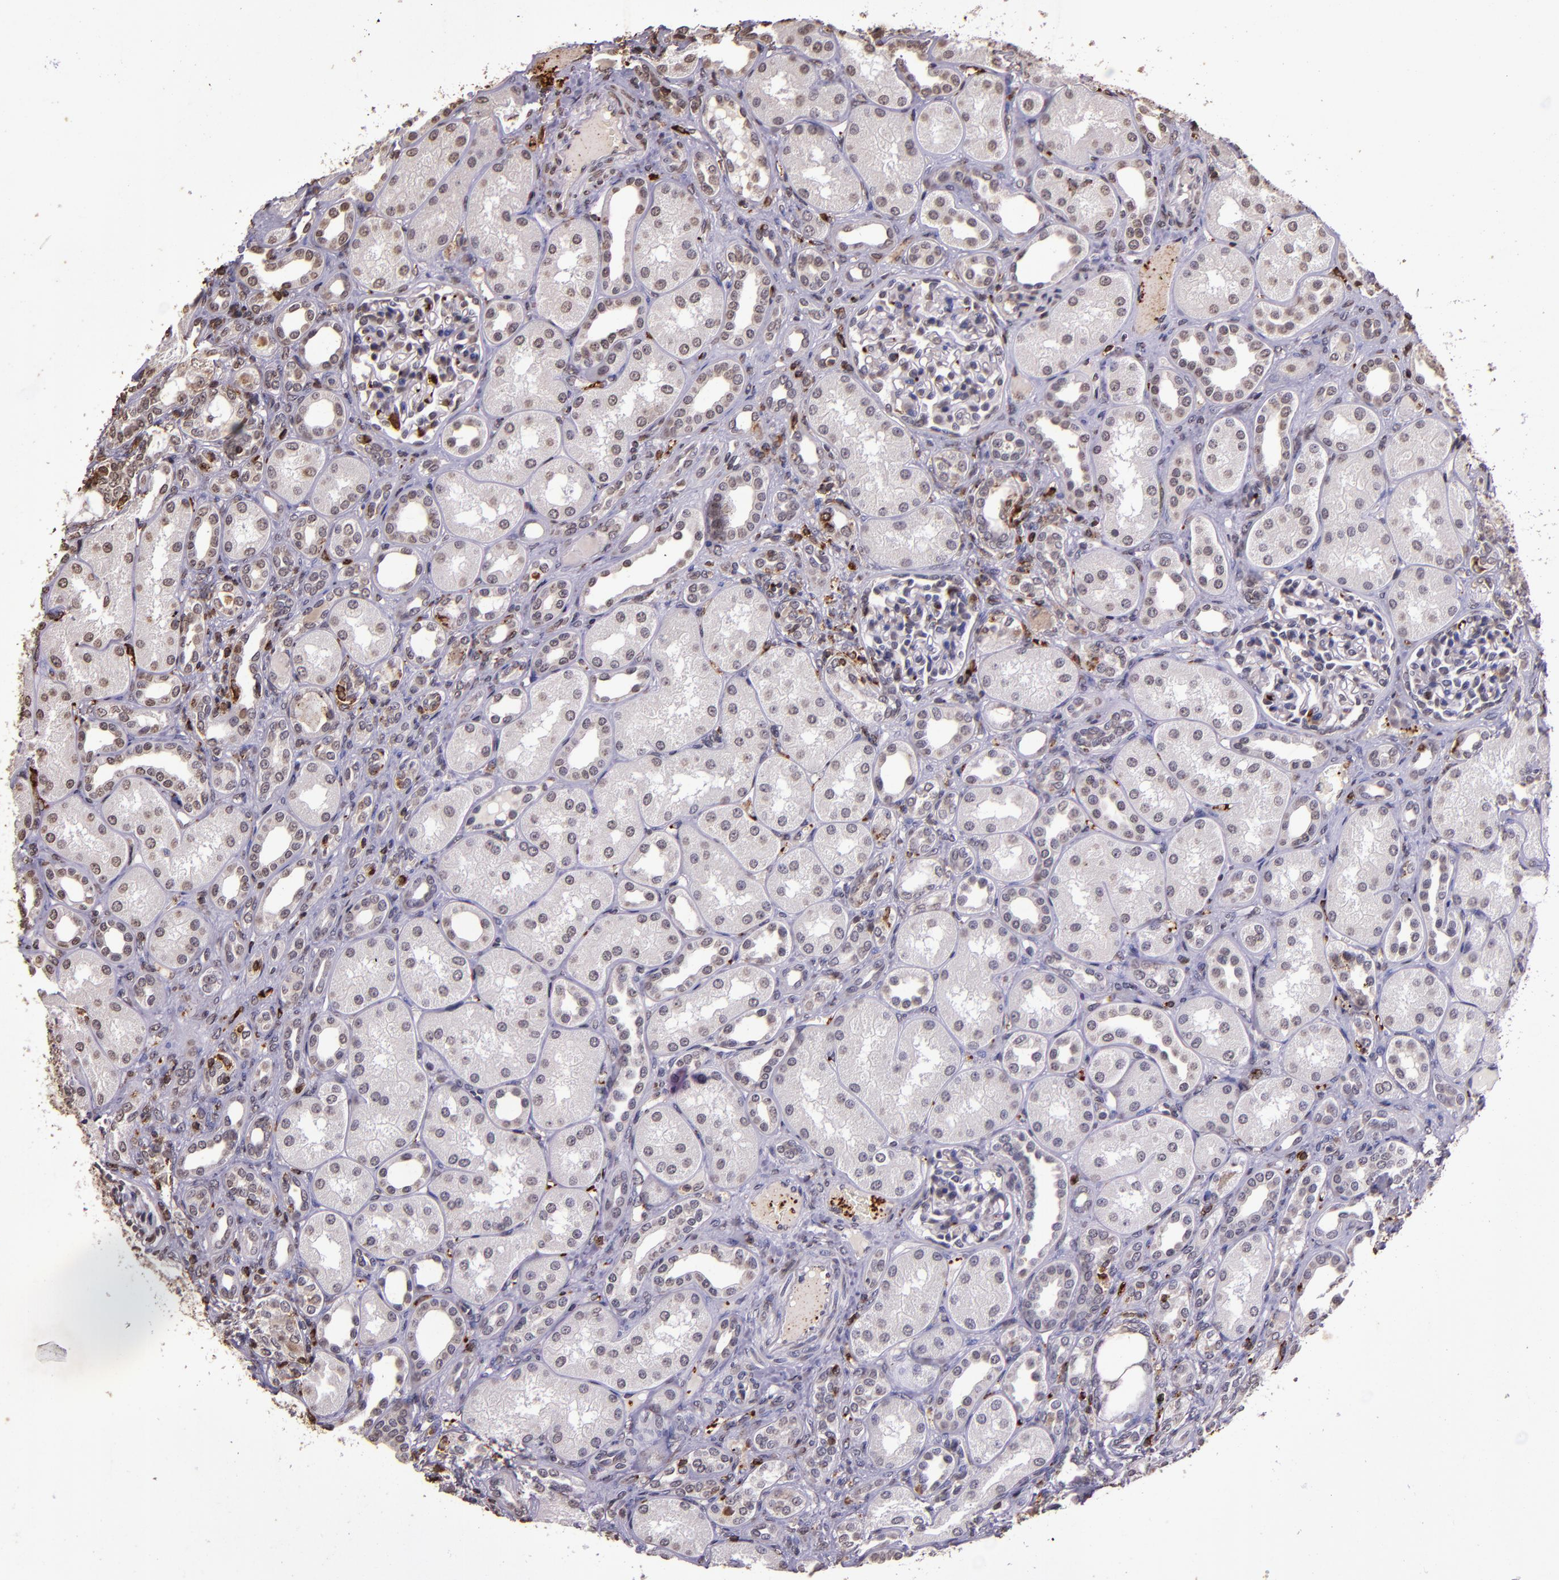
{"staining": {"intensity": "negative", "quantity": "none", "location": "none"}, "tissue": "kidney", "cell_type": "Cells in glomeruli", "image_type": "normal", "snomed": [{"axis": "morphology", "description": "Normal tissue, NOS"}, {"axis": "topography", "description": "Kidney"}], "caption": "Immunohistochemical staining of unremarkable human kidney reveals no significant expression in cells in glomeruli. (Stains: DAB (3,3'-diaminobenzidine) immunohistochemistry with hematoxylin counter stain, Microscopy: brightfield microscopy at high magnification).", "gene": "SLC2A3", "patient": {"sex": "male", "age": 7}}